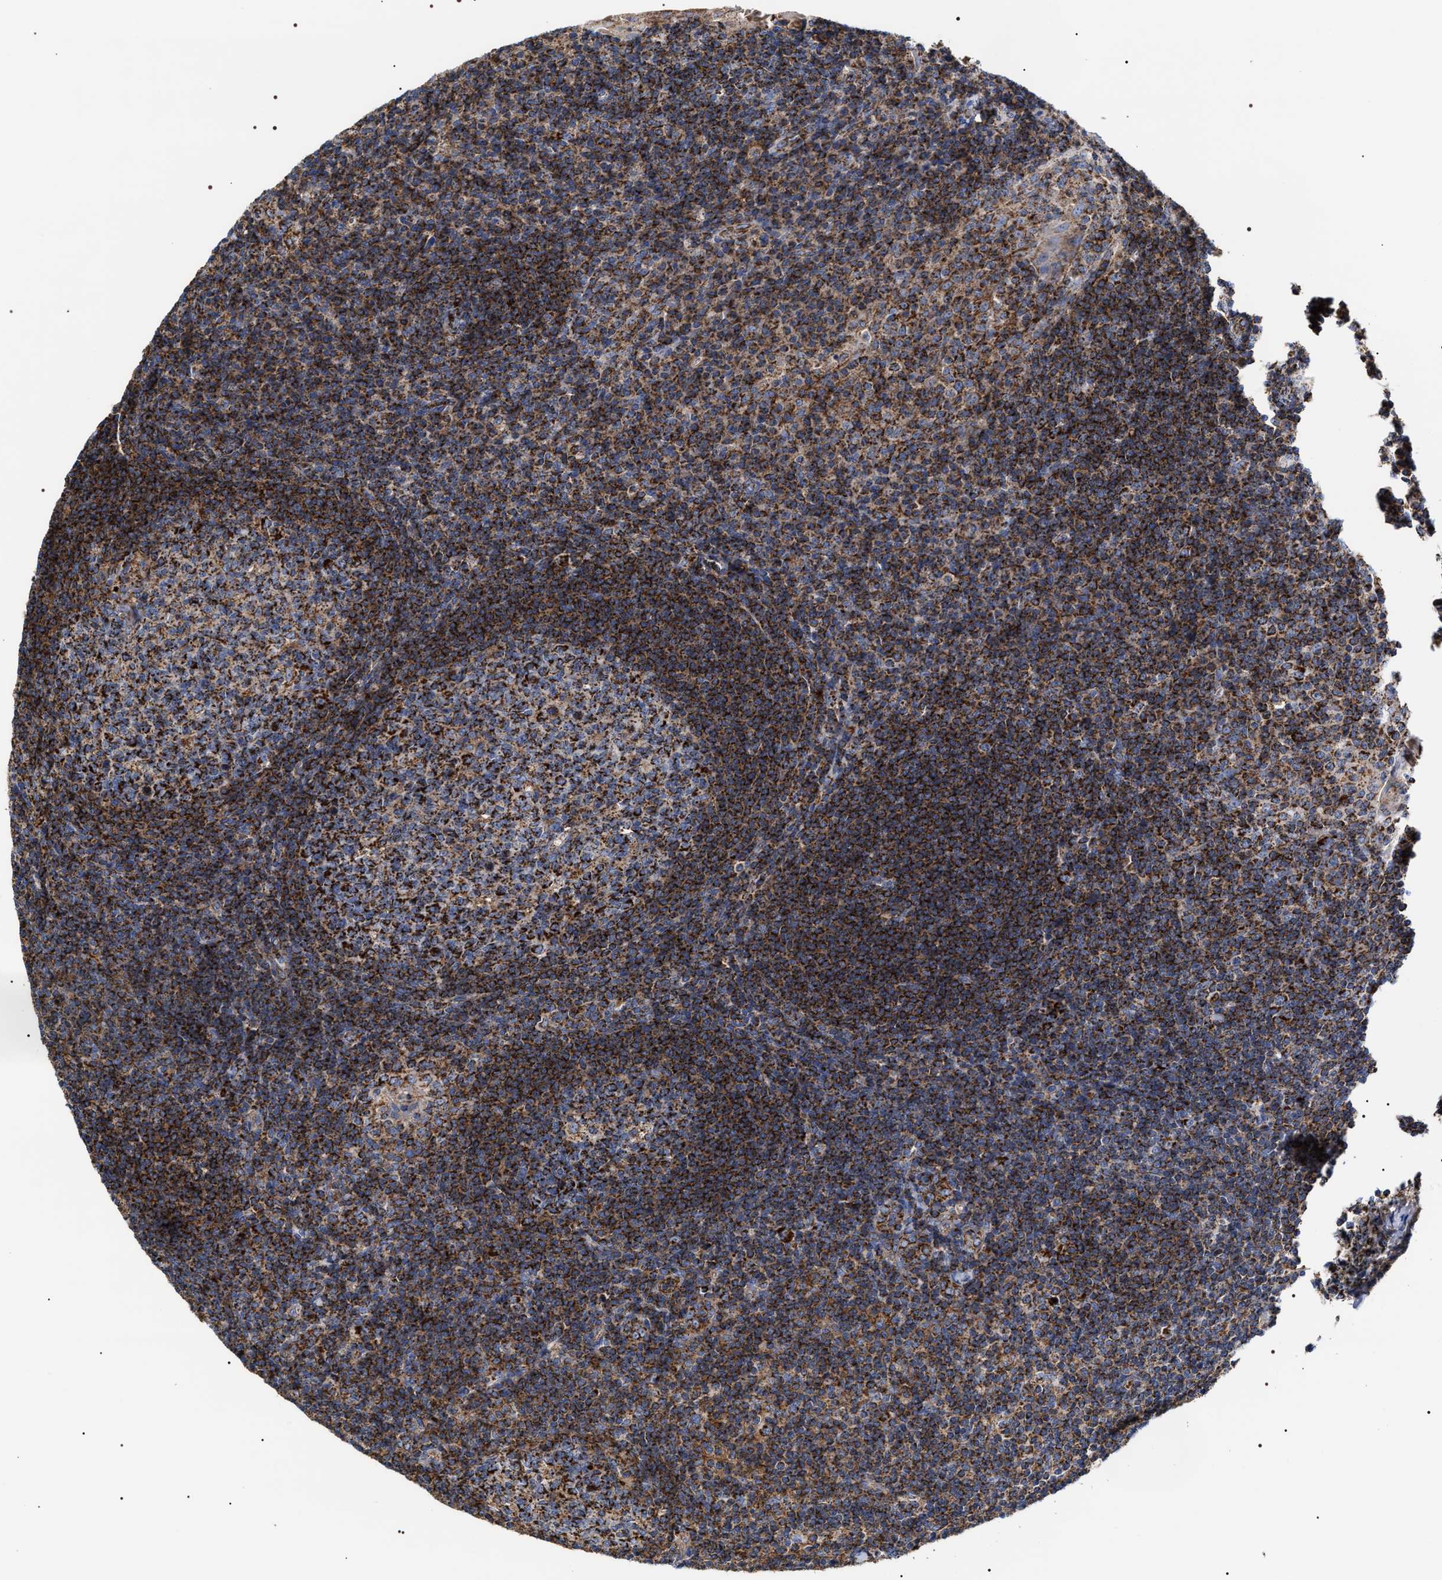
{"staining": {"intensity": "strong", "quantity": ">75%", "location": "cytoplasmic/membranous"}, "tissue": "tonsil", "cell_type": "Germinal center cells", "image_type": "normal", "snomed": [{"axis": "morphology", "description": "Normal tissue, NOS"}, {"axis": "topography", "description": "Tonsil"}], "caption": "IHC photomicrograph of unremarkable human tonsil stained for a protein (brown), which reveals high levels of strong cytoplasmic/membranous expression in approximately >75% of germinal center cells.", "gene": "COG5", "patient": {"sex": "male", "age": 37}}